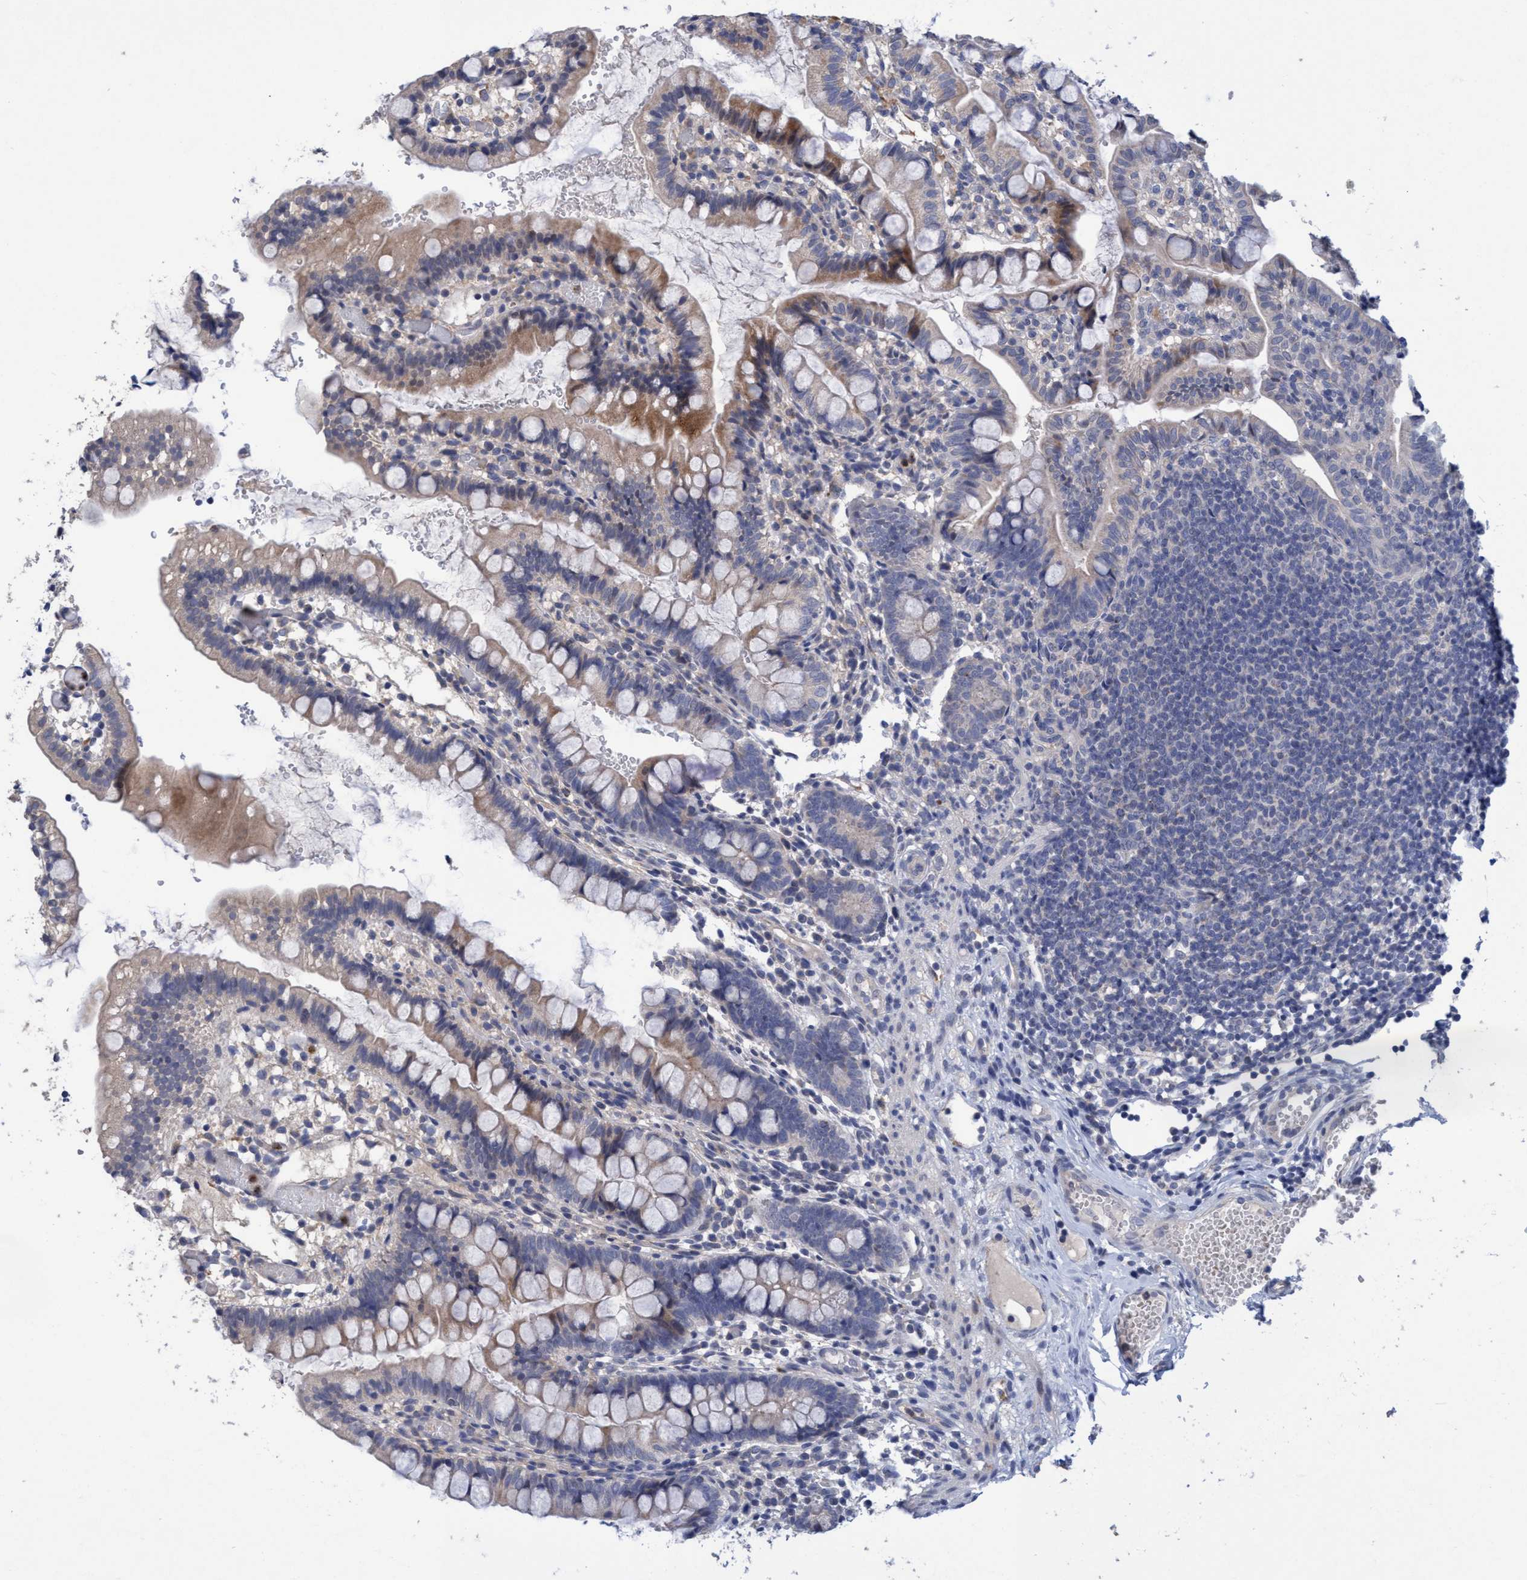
{"staining": {"intensity": "weak", "quantity": ">75%", "location": "cytoplasmic/membranous"}, "tissue": "small intestine", "cell_type": "Glandular cells", "image_type": "normal", "snomed": [{"axis": "morphology", "description": "Normal tissue, NOS"}, {"axis": "morphology", "description": "Developmental malformation"}, {"axis": "topography", "description": "Small intestine"}], "caption": "A low amount of weak cytoplasmic/membranous positivity is appreciated in about >75% of glandular cells in benign small intestine. (Stains: DAB (3,3'-diaminobenzidine) in brown, nuclei in blue, Microscopy: brightfield microscopy at high magnification).", "gene": "SEMA4D", "patient": {"sex": "male"}}